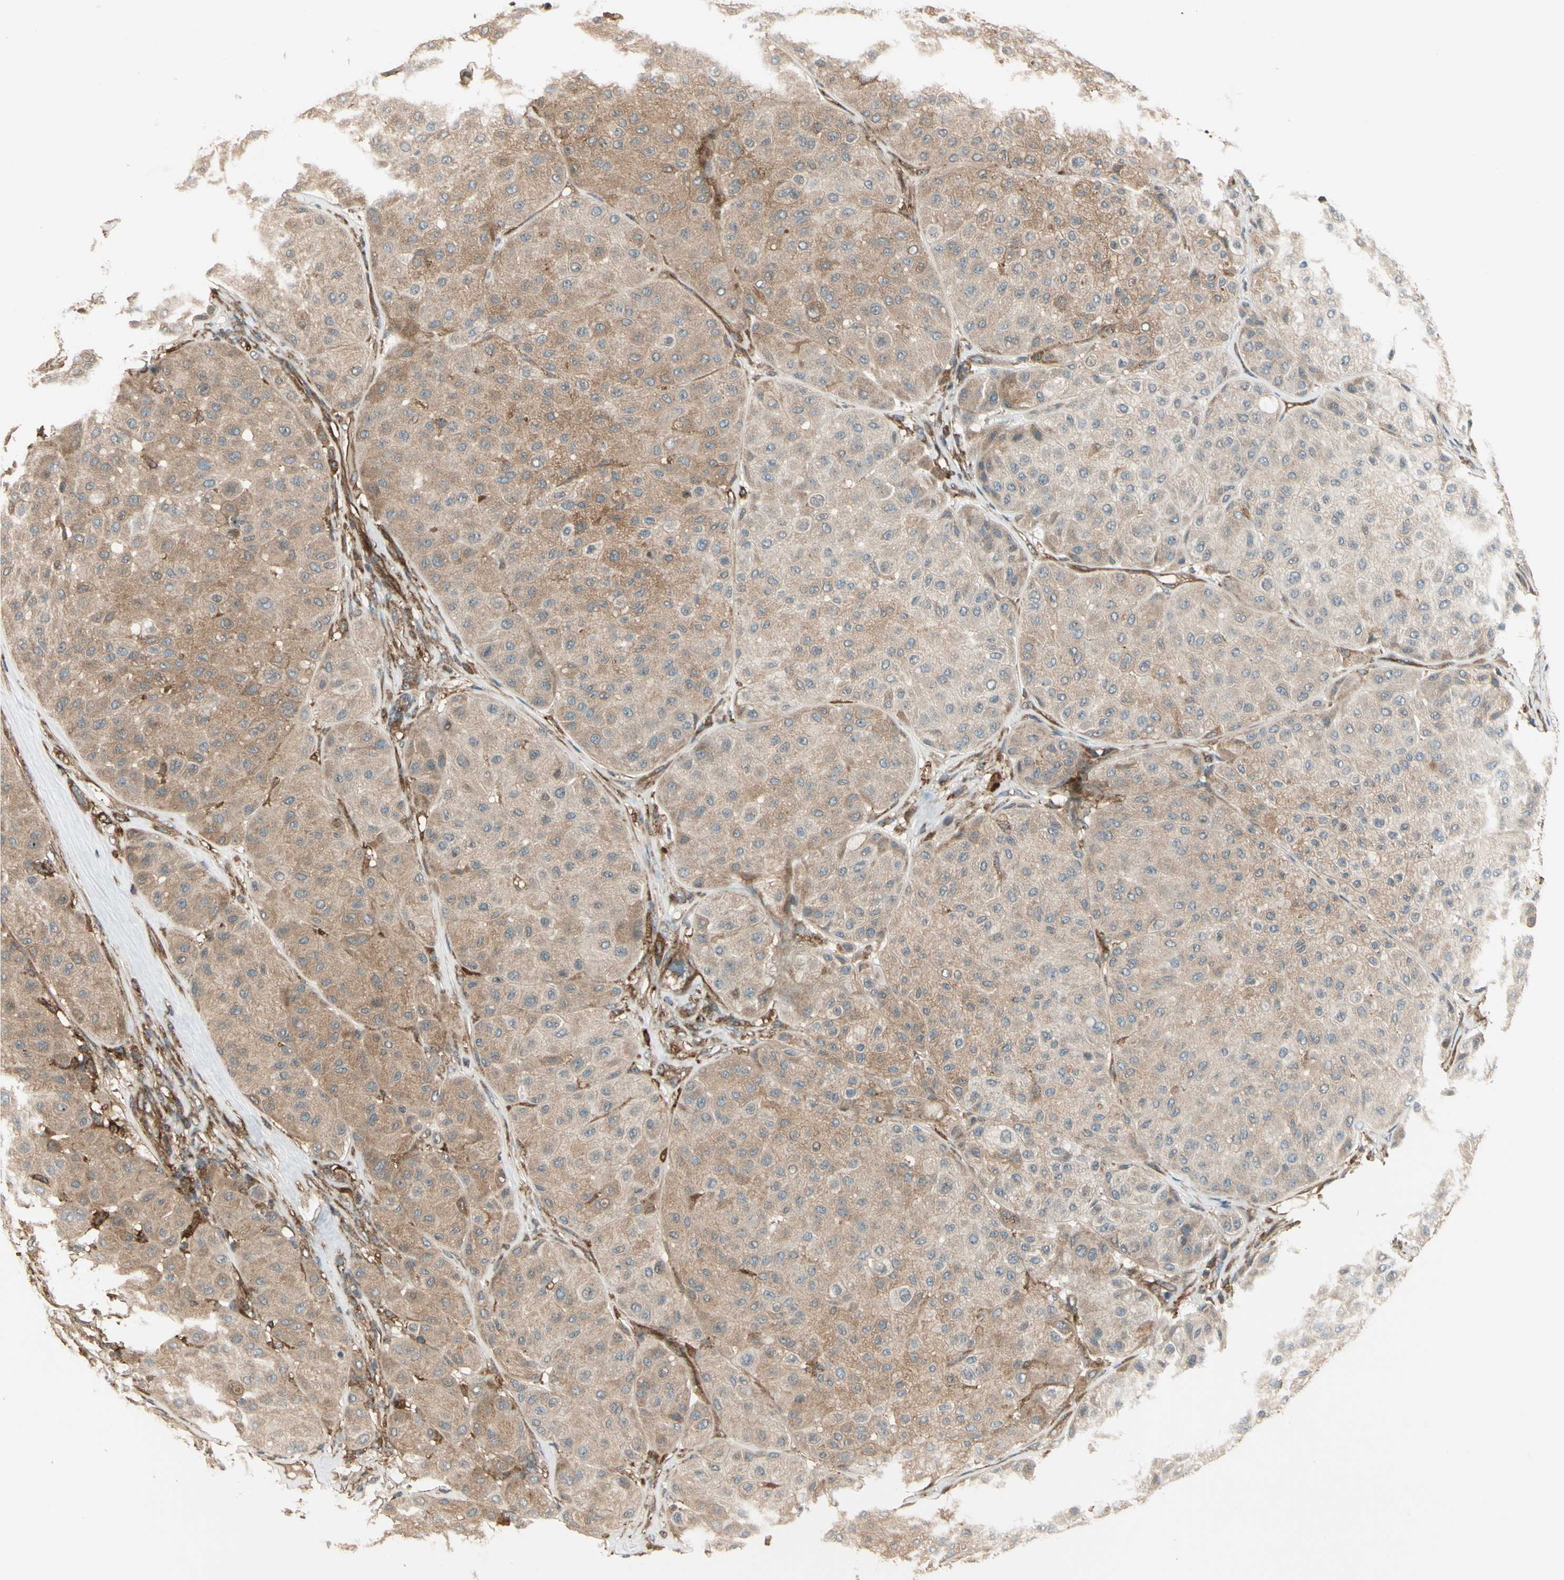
{"staining": {"intensity": "moderate", "quantity": ">75%", "location": "cytoplasmic/membranous"}, "tissue": "melanoma", "cell_type": "Tumor cells", "image_type": "cancer", "snomed": [{"axis": "morphology", "description": "Normal tissue, NOS"}, {"axis": "morphology", "description": "Malignant melanoma, Metastatic site"}, {"axis": "topography", "description": "Skin"}], "caption": "The histopathology image displays immunohistochemical staining of melanoma. There is moderate cytoplasmic/membranous staining is present in about >75% of tumor cells.", "gene": "FKBP15", "patient": {"sex": "male", "age": 41}}